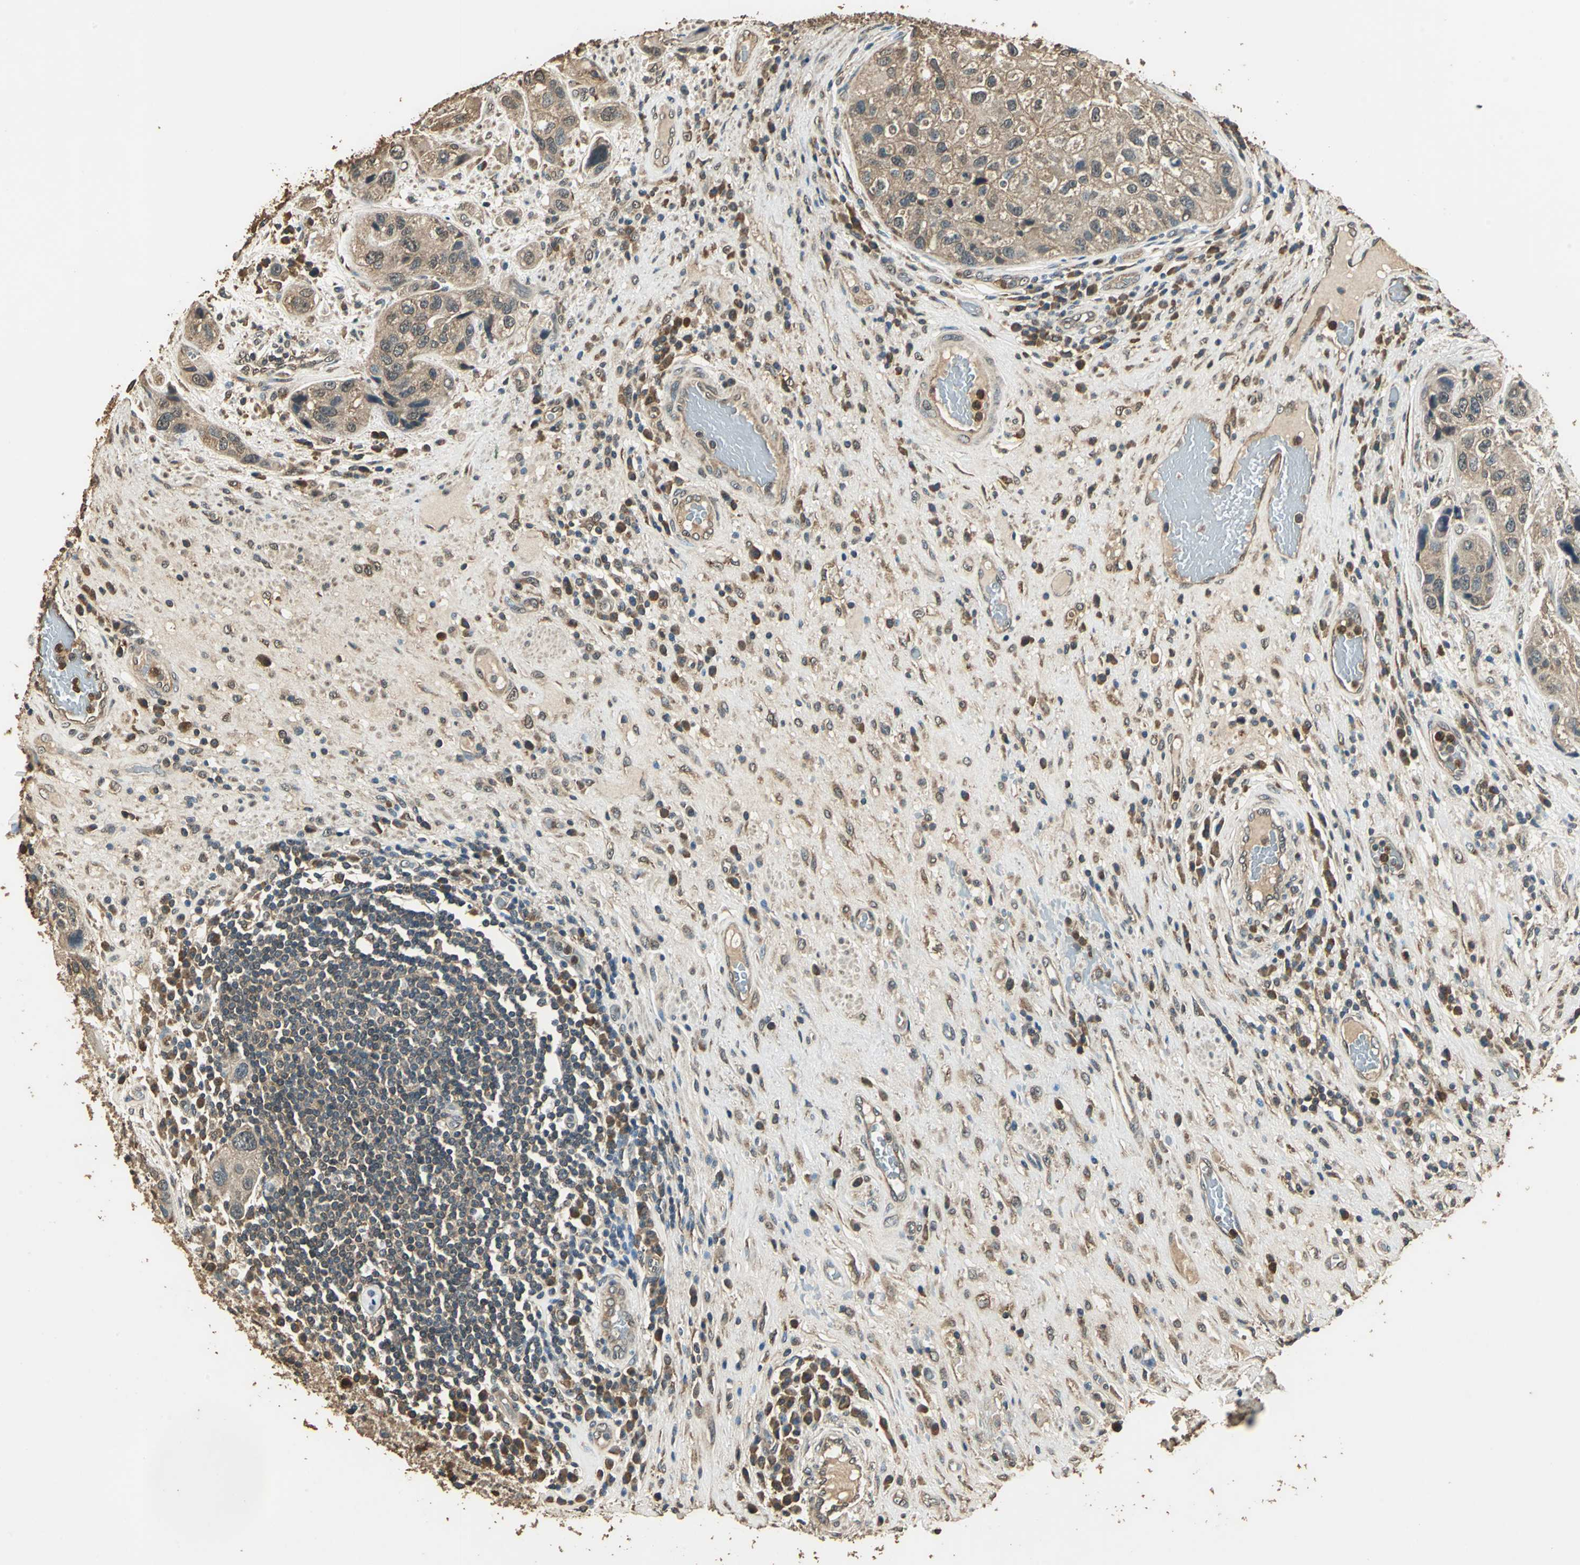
{"staining": {"intensity": "moderate", "quantity": ">75%", "location": "cytoplasmic/membranous"}, "tissue": "urothelial cancer", "cell_type": "Tumor cells", "image_type": "cancer", "snomed": [{"axis": "morphology", "description": "Urothelial carcinoma, High grade"}, {"axis": "topography", "description": "Urinary bladder"}], "caption": "Immunohistochemistry (IHC) histopathology image of human high-grade urothelial carcinoma stained for a protein (brown), which displays medium levels of moderate cytoplasmic/membranous staining in about >75% of tumor cells.", "gene": "TMPRSS4", "patient": {"sex": "female", "age": 64}}